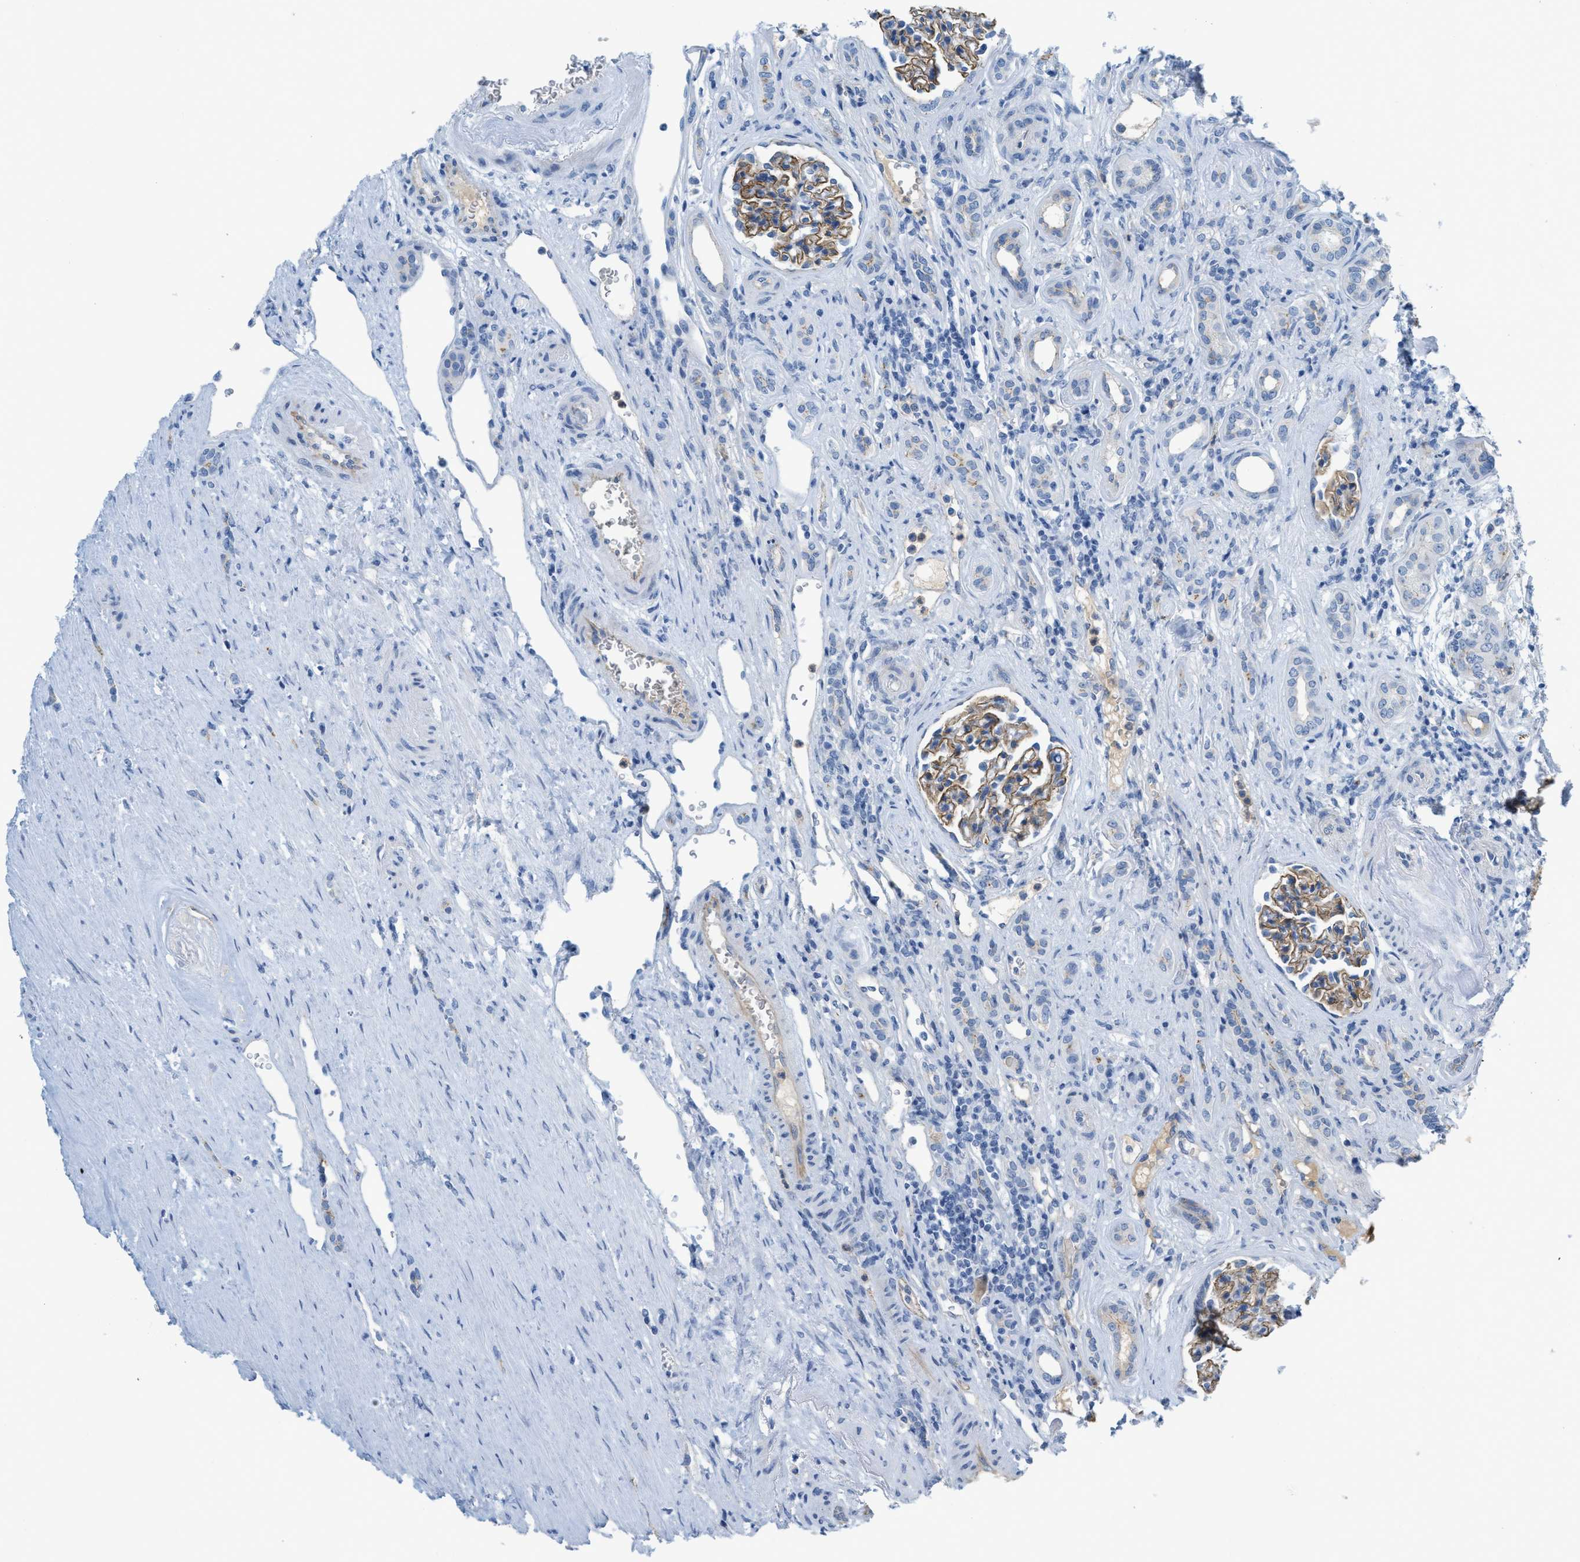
{"staining": {"intensity": "negative", "quantity": "none", "location": "none"}, "tissue": "renal cancer", "cell_type": "Tumor cells", "image_type": "cancer", "snomed": [{"axis": "morphology", "description": "Adenocarcinoma, NOS"}, {"axis": "topography", "description": "Kidney"}], "caption": "Renal adenocarcinoma was stained to show a protein in brown. There is no significant staining in tumor cells.", "gene": "CRB3", "patient": {"sex": "female", "age": 69}}